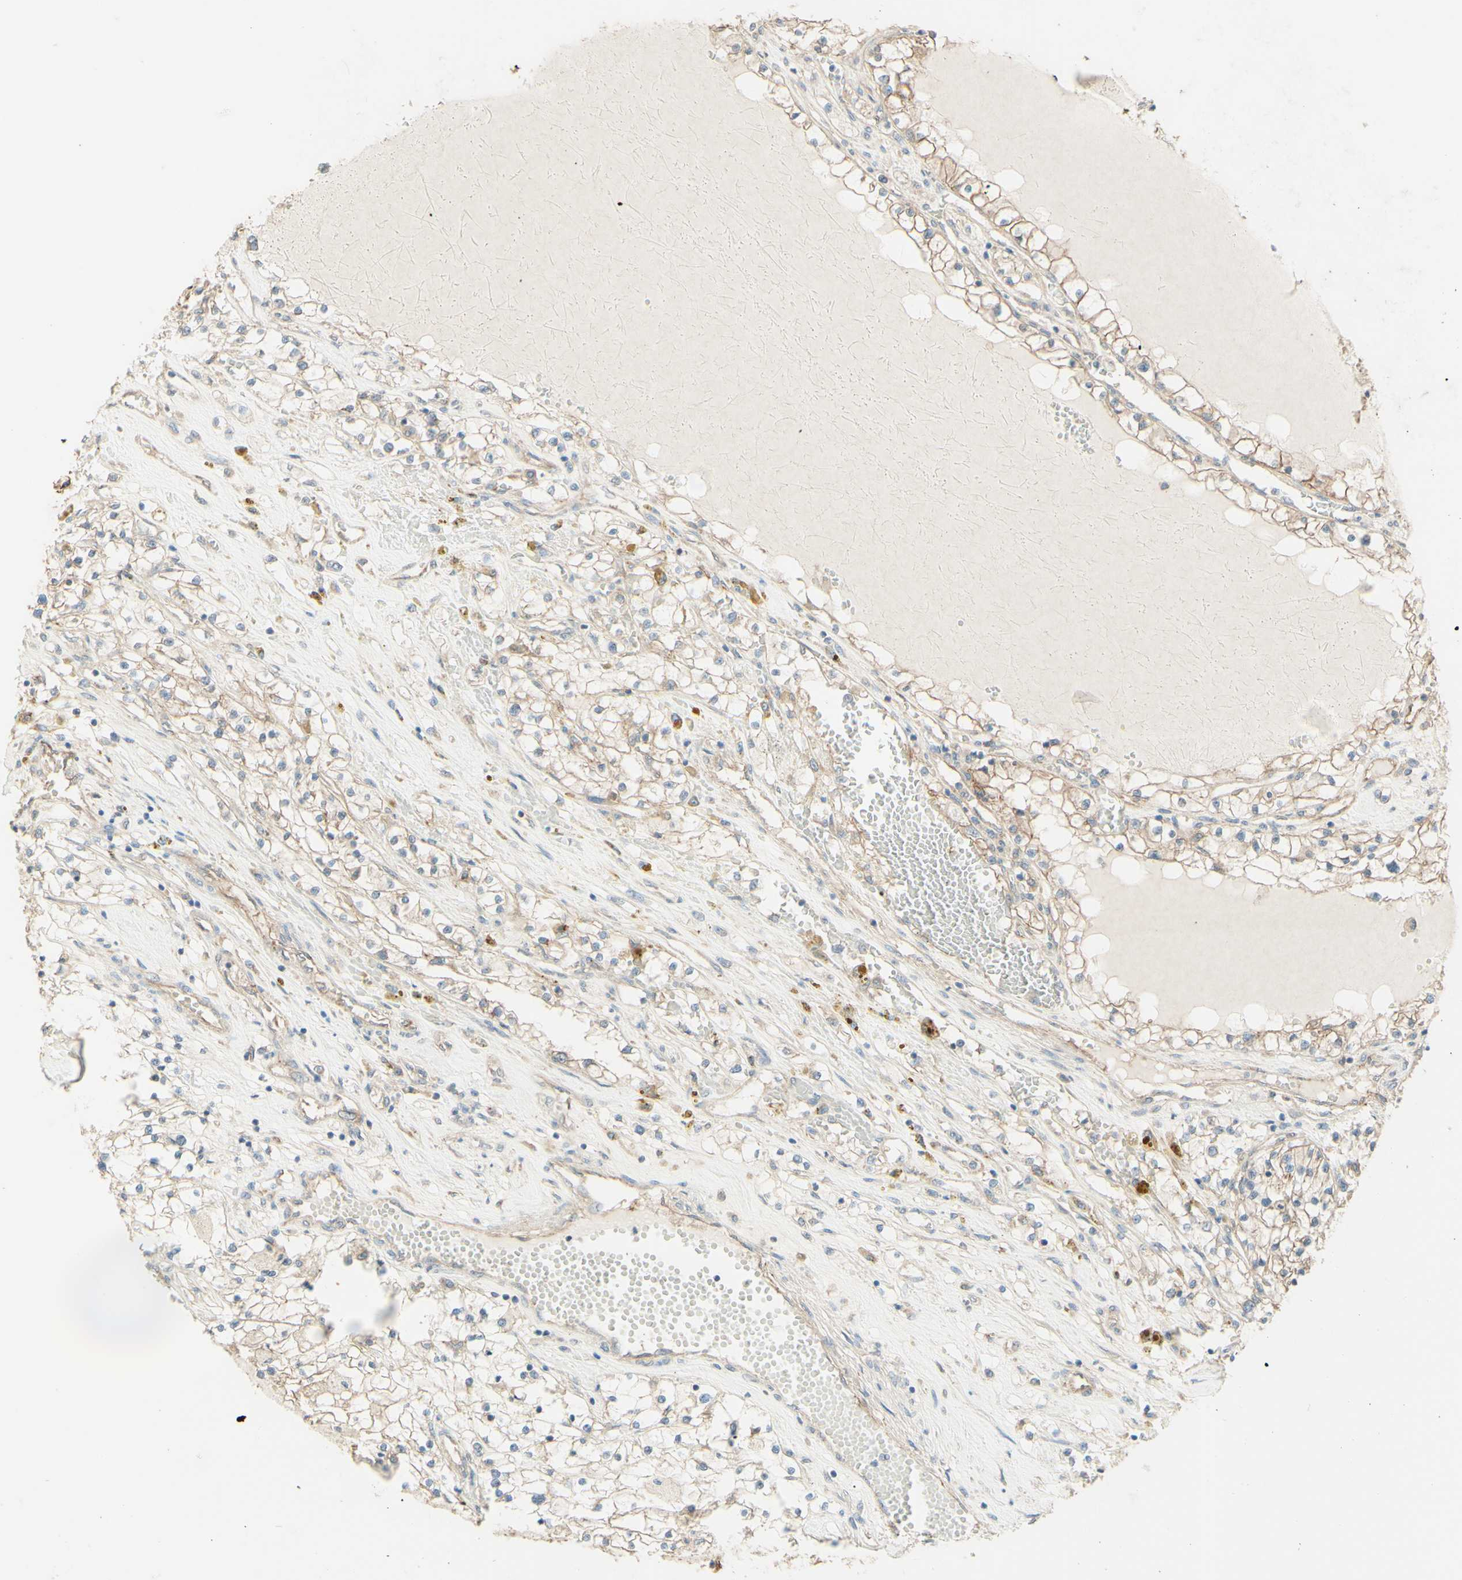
{"staining": {"intensity": "weak", "quantity": "25%-75%", "location": "cytoplasmic/membranous"}, "tissue": "renal cancer", "cell_type": "Tumor cells", "image_type": "cancer", "snomed": [{"axis": "morphology", "description": "Adenocarcinoma, NOS"}, {"axis": "topography", "description": "Kidney"}], "caption": "Immunohistochemistry of adenocarcinoma (renal) demonstrates low levels of weak cytoplasmic/membranous staining in about 25%-75% of tumor cells.", "gene": "RNF149", "patient": {"sex": "male", "age": 68}}